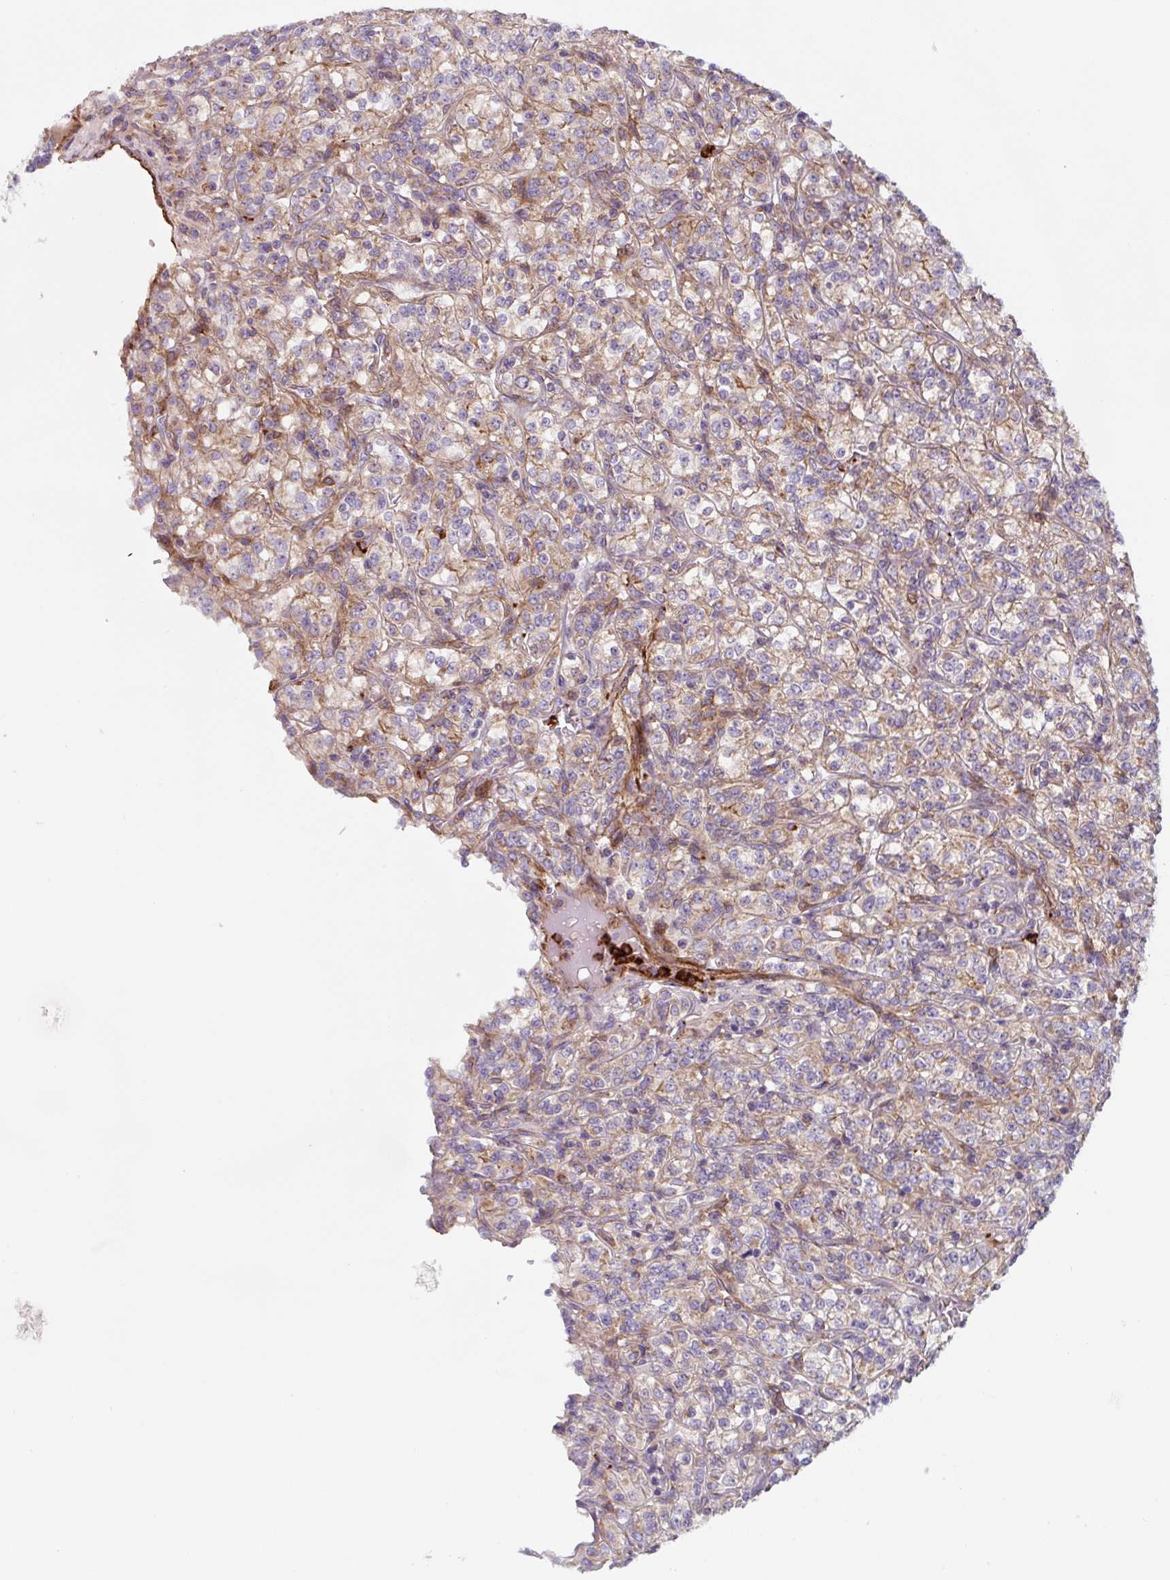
{"staining": {"intensity": "weak", "quantity": ">75%", "location": "cytoplasmic/membranous"}, "tissue": "renal cancer", "cell_type": "Tumor cells", "image_type": "cancer", "snomed": [{"axis": "morphology", "description": "Adenocarcinoma, NOS"}, {"axis": "topography", "description": "Kidney"}], "caption": "Protein analysis of renal cancer (adenocarcinoma) tissue shows weak cytoplasmic/membranous expression in approximately >75% of tumor cells. (brown staining indicates protein expression, while blue staining denotes nuclei).", "gene": "DHFR2", "patient": {"sex": "male", "age": 77}}